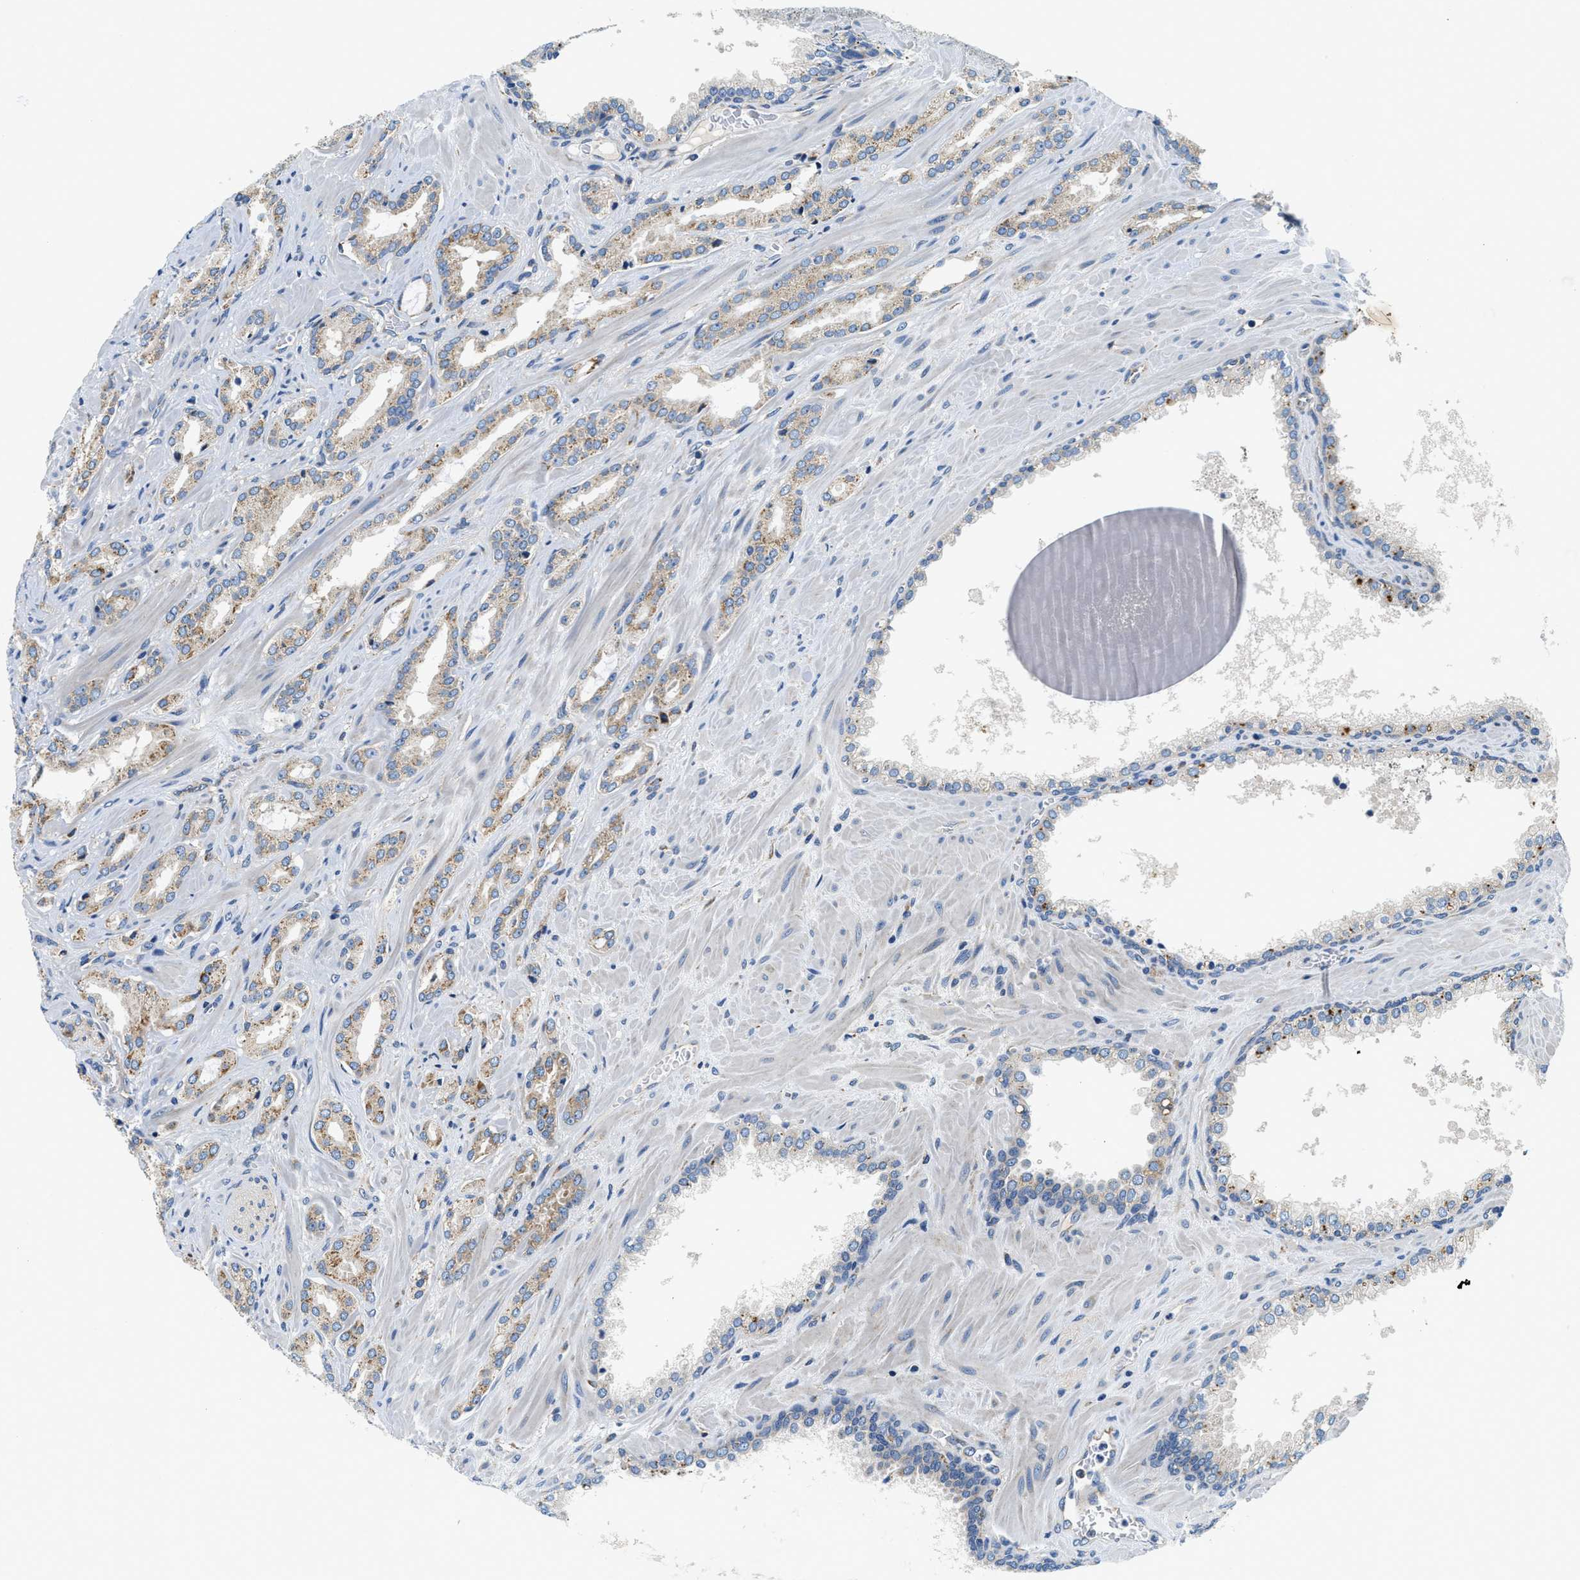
{"staining": {"intensity": "moderate", "quantity": "25%-75%", "location": "cytoplasmic/membranous"}, "tissue": "prostate cancer", "cell_type": "Tumor cells", "image_type": "cancer", "snomed": [{"axis": "morphology", "description": "Adenocarcinoma, High grade"}, {"axis": "topography", "description": "Prostate"}], "caption": "The immunohistochemical stain labels moderate cytoplasmic/membranous expression in tumor cells of prostate high-grade adenocarcinoma tissue. The protein is stained brown, and the nuclei are stained in blue (DAB (3,3'-diaminobenzidine) IHC with brightfield microscopy, high magnification).", "gene": "SAMD4B", "patient": {"sex": "male", "age": 64}}